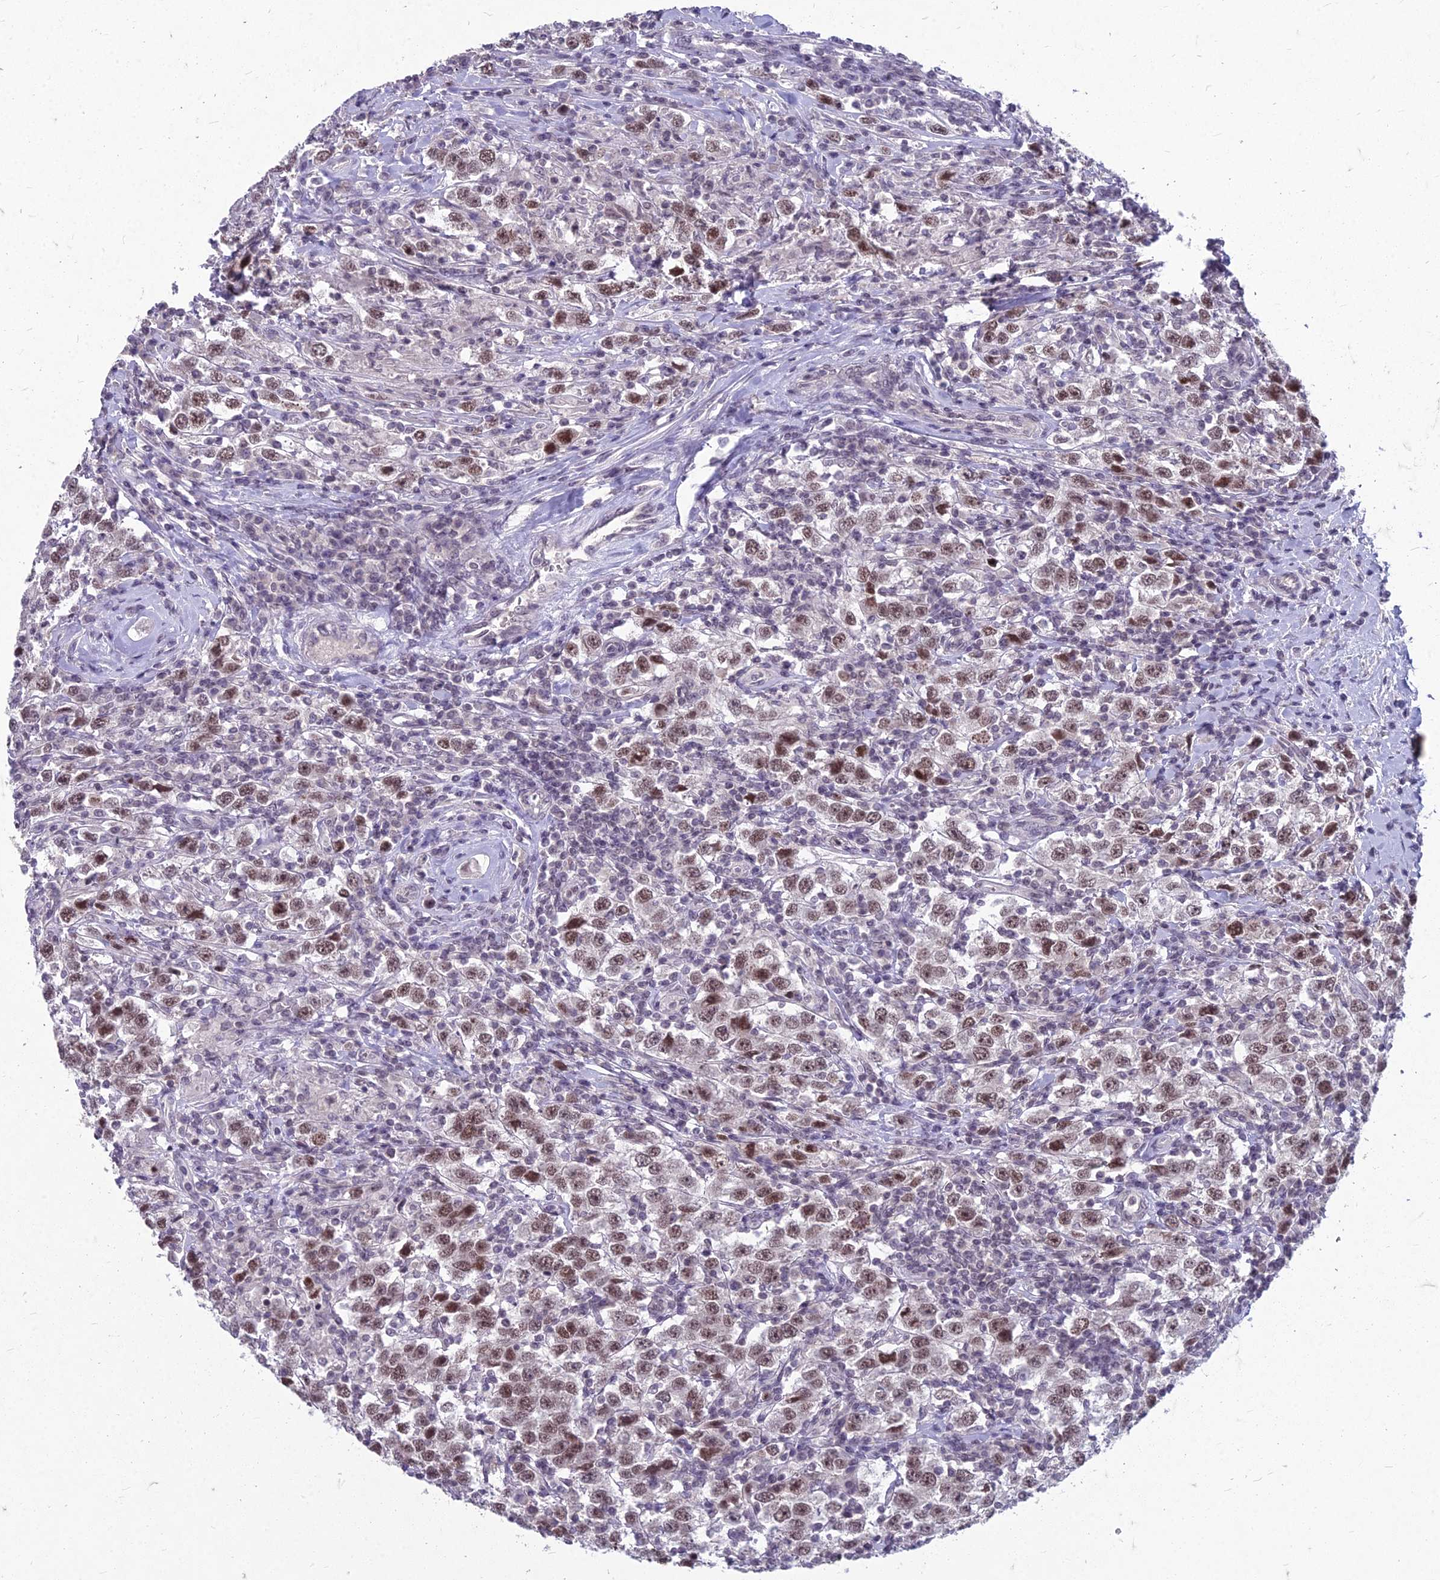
{"staining": {"intensity": "moderate", "quantity": ">75%", "location": "nuclear"}, "tissue": "testis cancer", "cell_type": "Tumor cells", "image_type": "cancer", "snomed": [{"axis": "morphology", "description": "Seminoma, NOS"}, {"axis": "topography", "description": "Testis"}], "caption": "High-power microscopy captured an immunohistochemistry (IHC) photomicrograph of testis cancer (seminoma), revealing moderate nuclear staining in about >75% of tumor cells. The protein is stained brown, and the nuclei are stained in blue (DAB IHC with brightfield microscopy, high magnification).", "gene": "KAT7", "patient": {"sex": "male", "age": 41}}